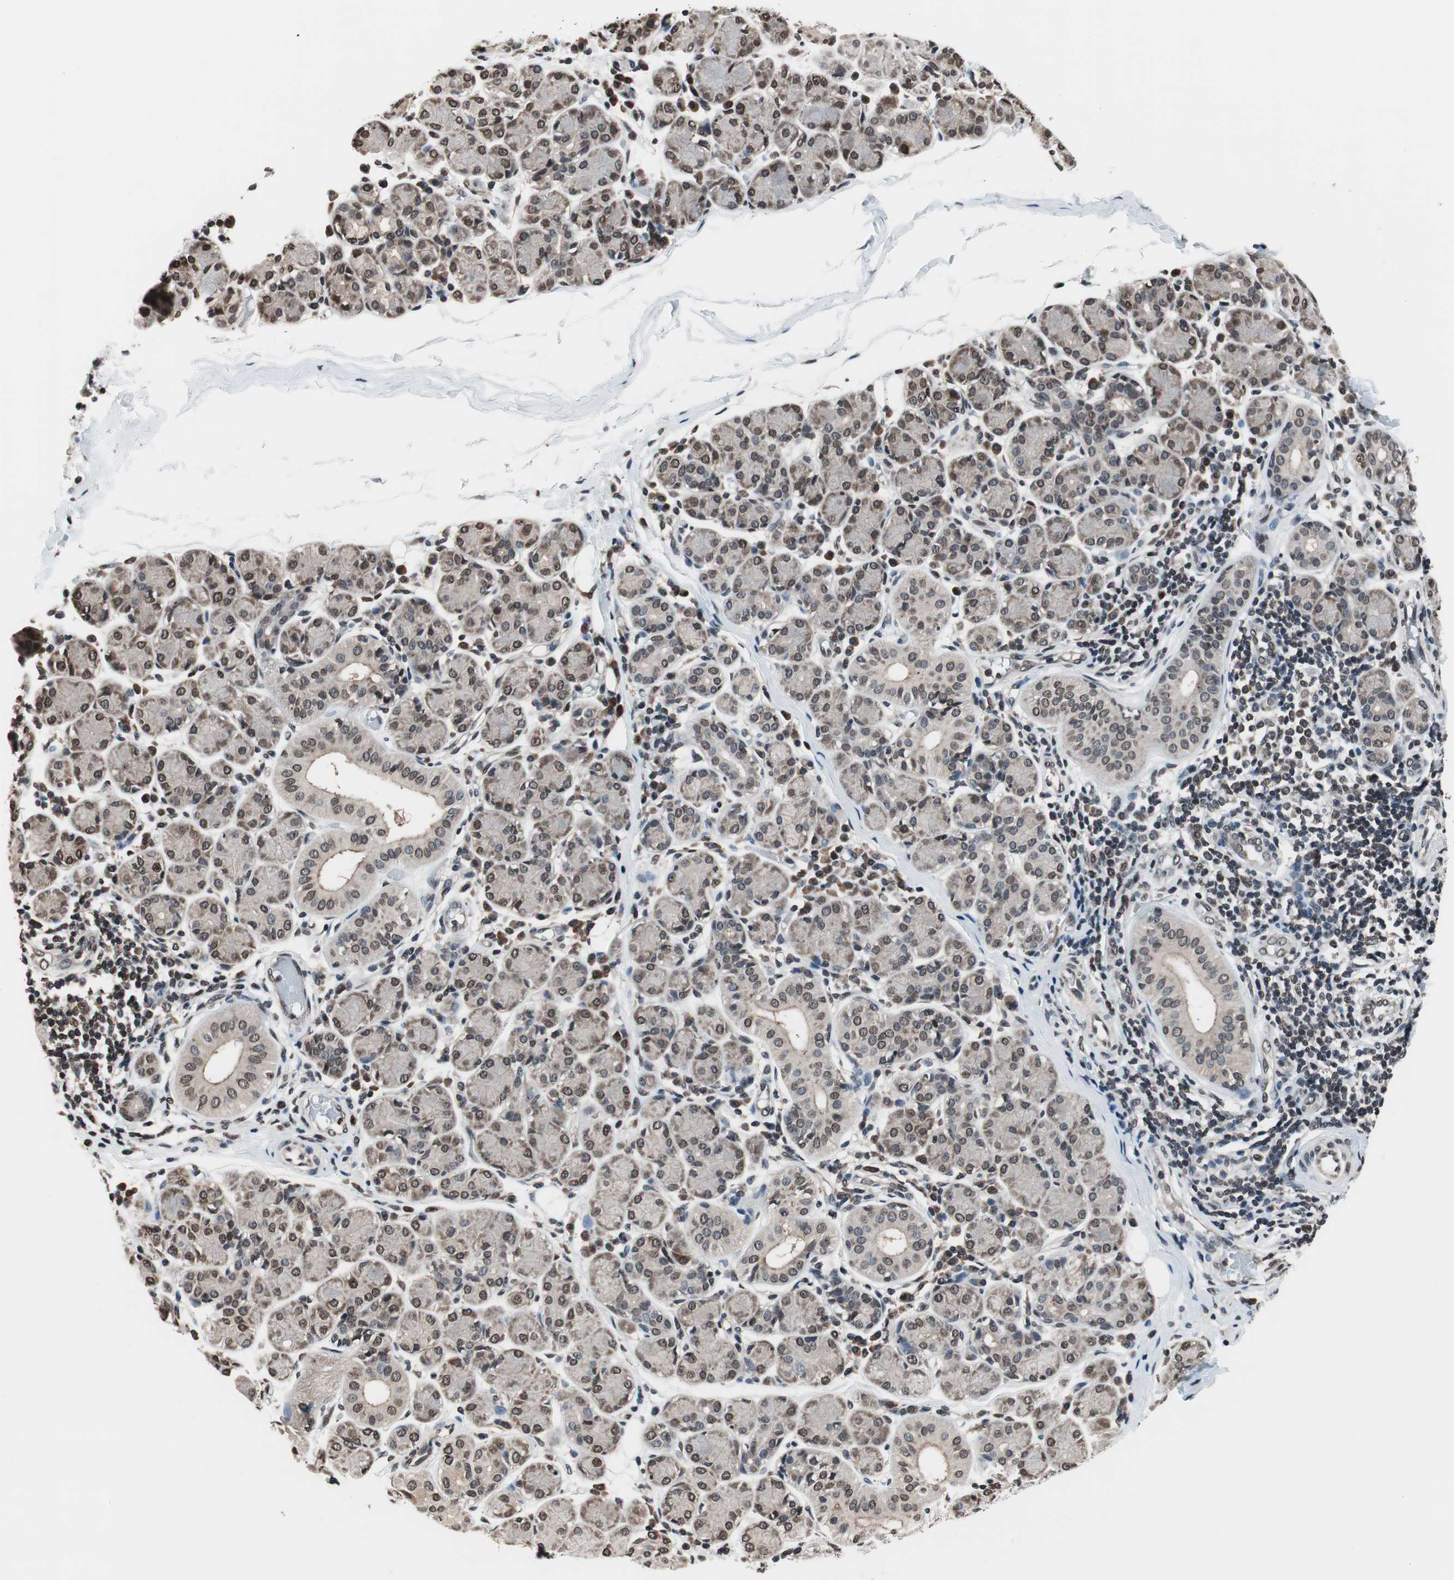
{"staining": {"intensity": "weak", "quantity": "25%-75%", "location": "cytoplasmic/membranous,nuclear"}, "tissue": "salivary gland", "cell_type": "Glandular cells", "image_type": "normal", "snomed": [{"axis": "morphology", "description": "Normal tissue, NOS"}, {"axis": "morphology", "description": "Inflammation, NOS"}, {"axis": "topography", "description": "Lymph node"}, {"axis": "topography", "description": "Salivary gland"}], "caption": "Immunohistochemical staining of unremarkable human salivary gland exhibits low levels of weak cytoplasmic/membranous,nuclear expression in about 25%-75% of glandular cells. (Stains: DAB (3,3'-diaminobenzidine) in brown, nuclei in blue, Microscopy: brightfield microscopy at high magnification).", "gene": "RFC1", "patient": {"sex": "male", "age": 3}}